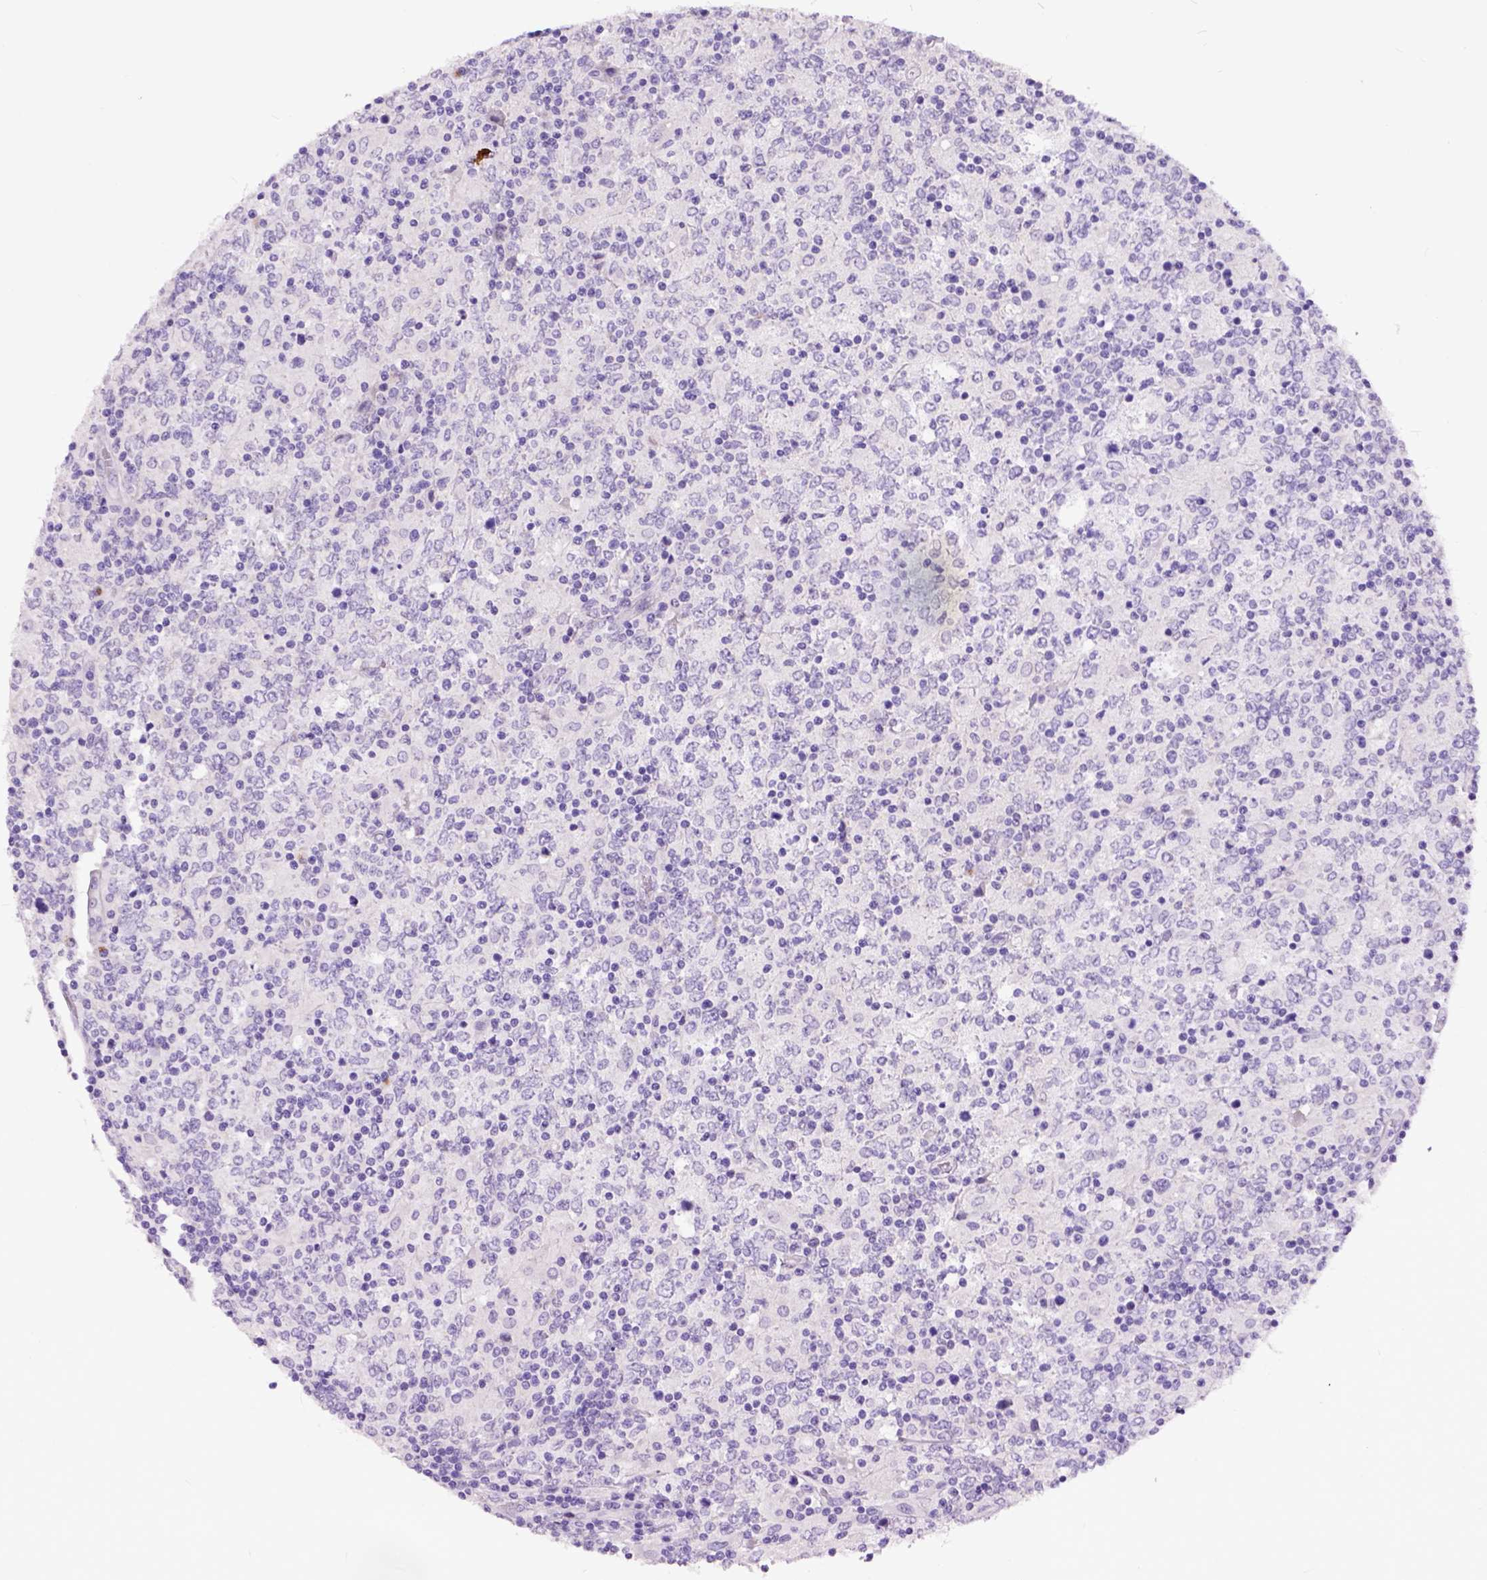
{"staining": {"intensity": "negative", "quantity": "none", "location": "none"}, "tissue": "lymphoma", "cell_type": "Tumor cells", "image_type": "cancer", "snomed": [{"axis": "morphology", "description": "Malignant lymphoma, non-Hodgkin's type, High grade"}, {"axis": "topography", "description": "Lymph node"}], "caption": "Photomicrograph shows no significant protein expression in tumor cells of high-grade malignant lymphoma, non-Hodgkin's type.", "gene": "RAB25", "patient": {"sex": "female", "age": 84}}